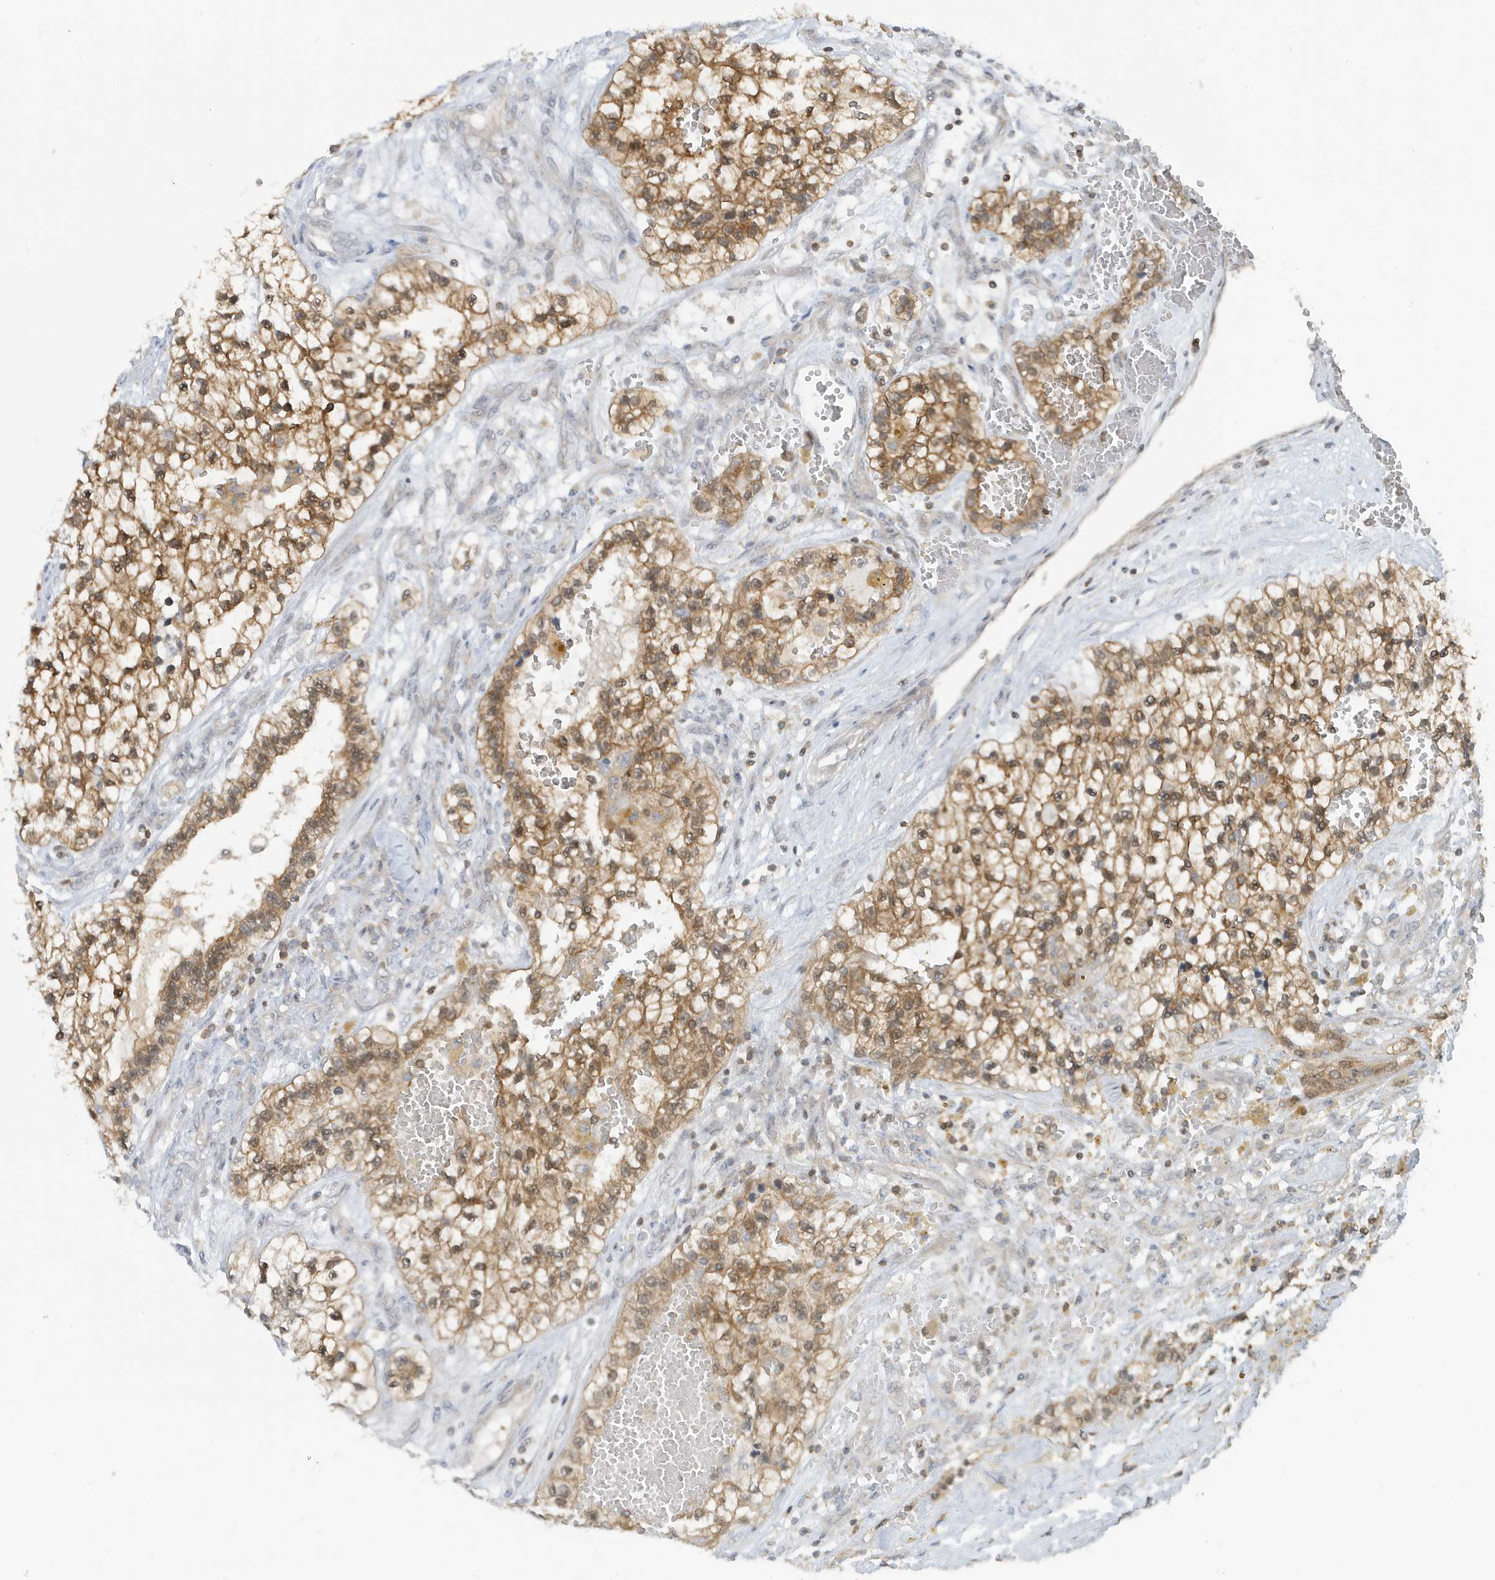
{"staining": {"intensity": "moderate", "quantity": ">75%", "location": "cytoplasmic/membranous"}, "tissue": "renal cancer", "cell_type": "Tumor cells", "image_type": "cancer", "snomed": [{"axis": "morphology", "description": "Adenocarcinoma, NOS"}, {"axis": "topography", "description": "Kidney"}], "caption": "Immunohistochemistry (IHC) (DAB (3,3'-diaminobenzidine)) staining of human renal cancer (adenocarcinoma) demonstrates moderate cytoplasmic/membranous protein staining in about >75% of tumor cells.", "gene": "OGA", "patient": {"sex": "female", "age": 57}}